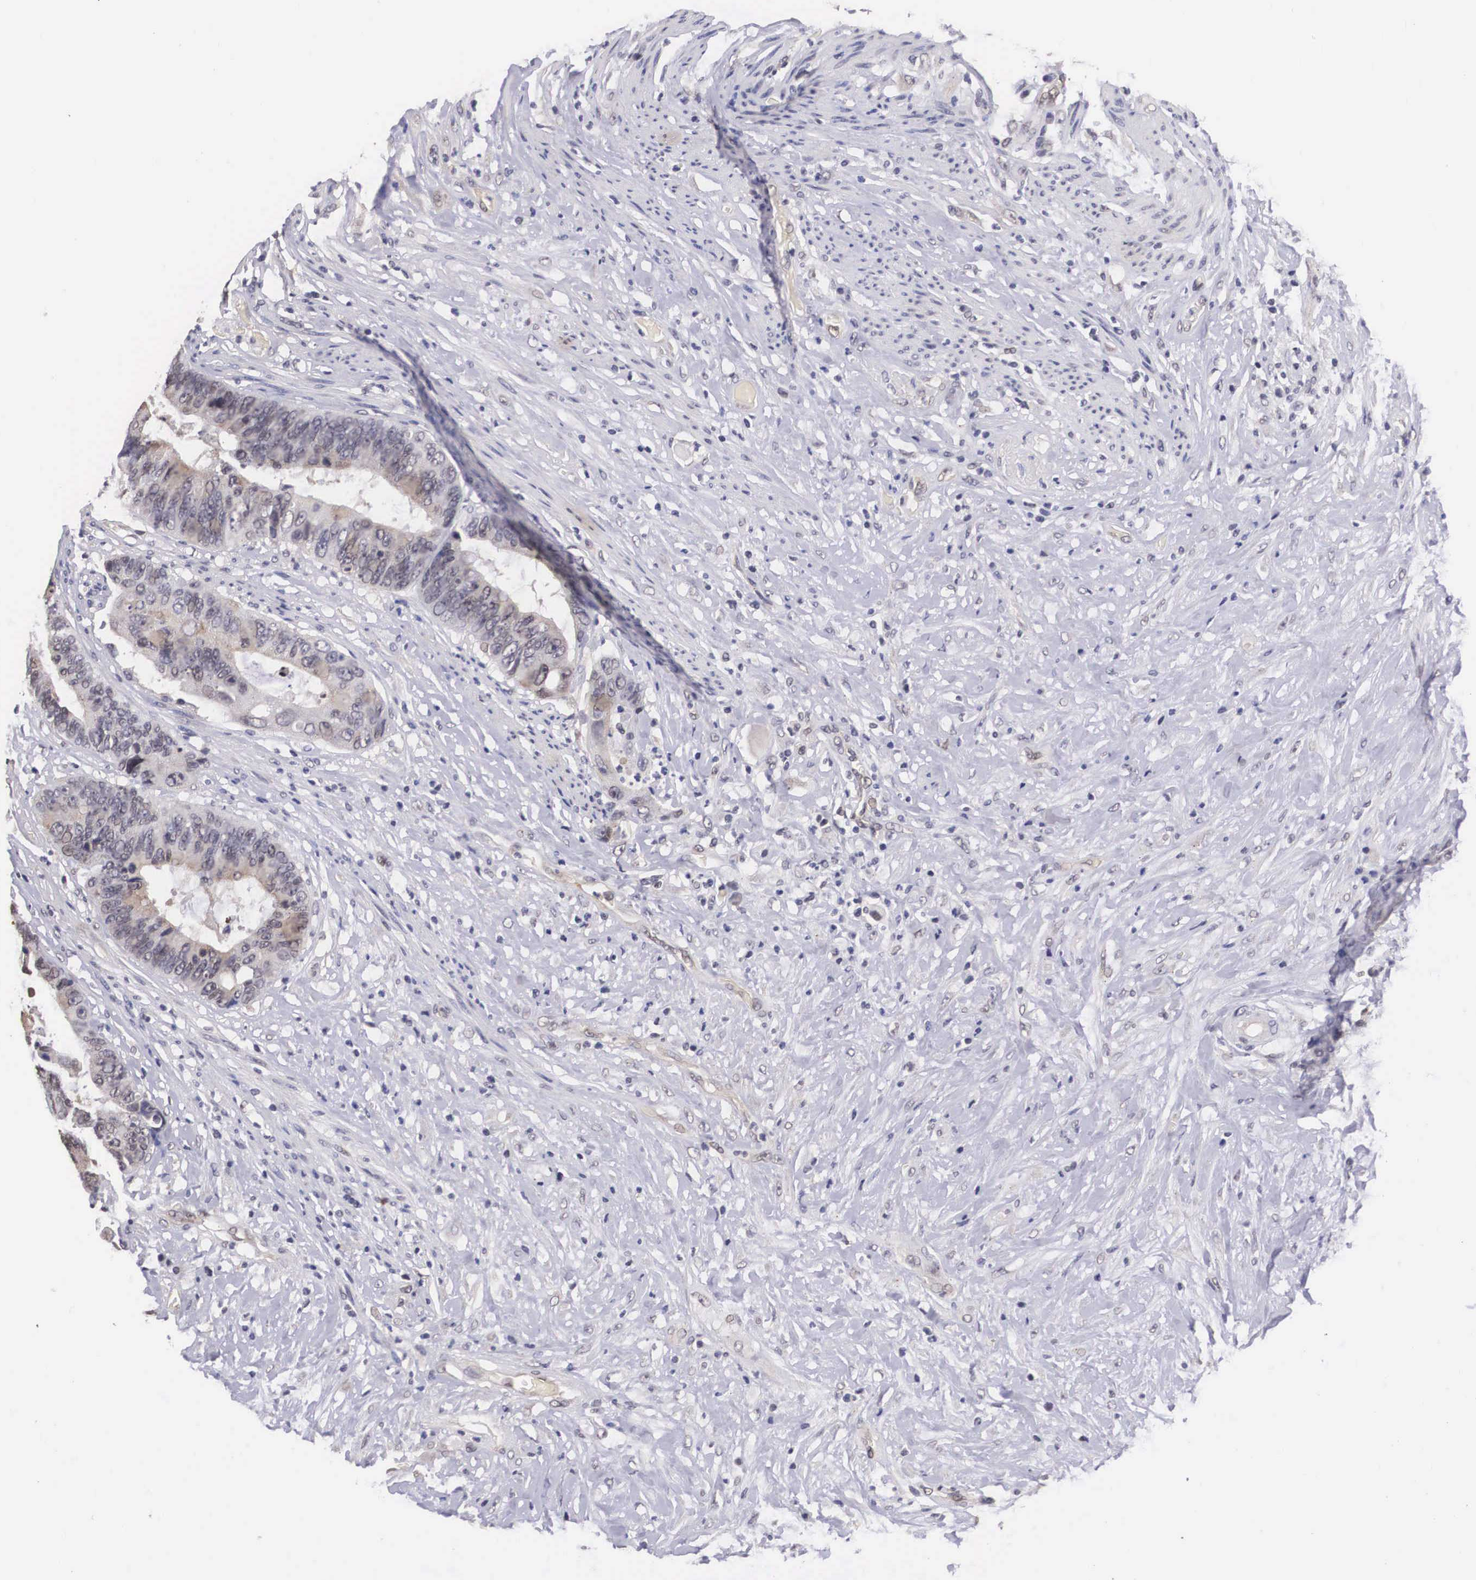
{"staining": {"intensity": "weak", "quantity": "25%-75%", "location": "cytoplasmic/membranous"}, "tissue": "colorectal cancer", "cell_type": "Tumor cells", "image_type": "cancer", "snomed": [{"axis": "morphology", "description": "Adenocarcinoma, NOS"}, {"axis": "topography", "description": "Rectum"}], "caption": "Immunohistochemical staining of human colorectal adenocarcinoma demonstrates low levels of weak cytoplasmic/membranous protein positivity in about 25%-75% of tumor cells. (Brightfield microscopy of DAB IHC at high magnification).", "gene": "OTX2", "patient": {"sex": "female", "age": 65}}